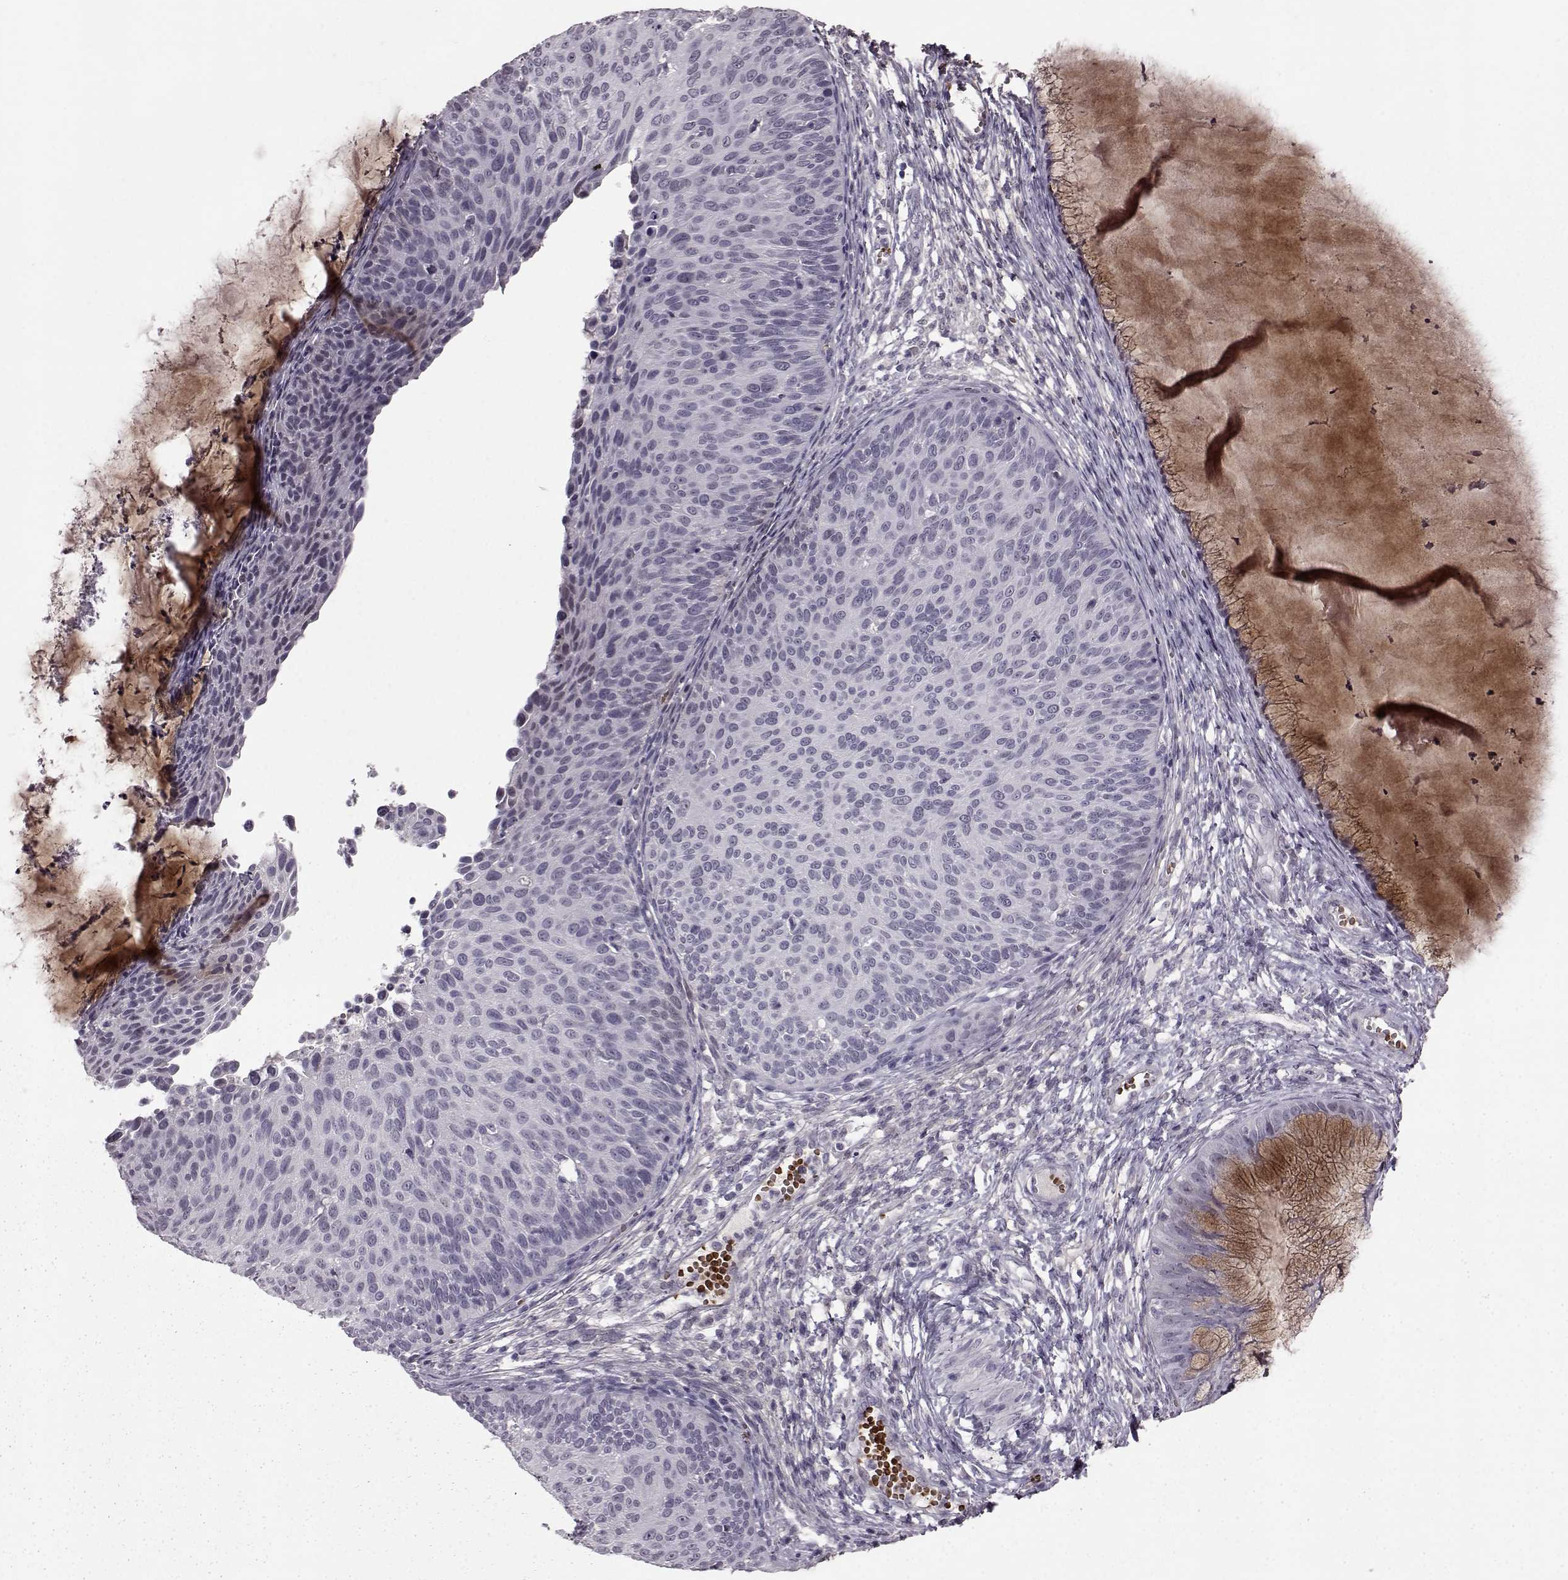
{"staining": {"intensity": "negative", "quantity": "none", "location": "none"}, "tissue": "cervical cancer", "cell_type": "Tumor cells", "image_type": "cancer", "snomed": [{"axis": "morphology", "description": "Squamous cell carcinoma, NOS"}, {"axis": "topography", "description": "Cervix"}], "caption": "Immunohistochemistry histopathology image of cervical cancer stained for a protein (brown), which shows no positivity in tumor cells. (DAB IHC visualized using brightfield microscopy, high magnification).", "gene": "PROP1", "patient": {"sex": "female", "age": 36}}